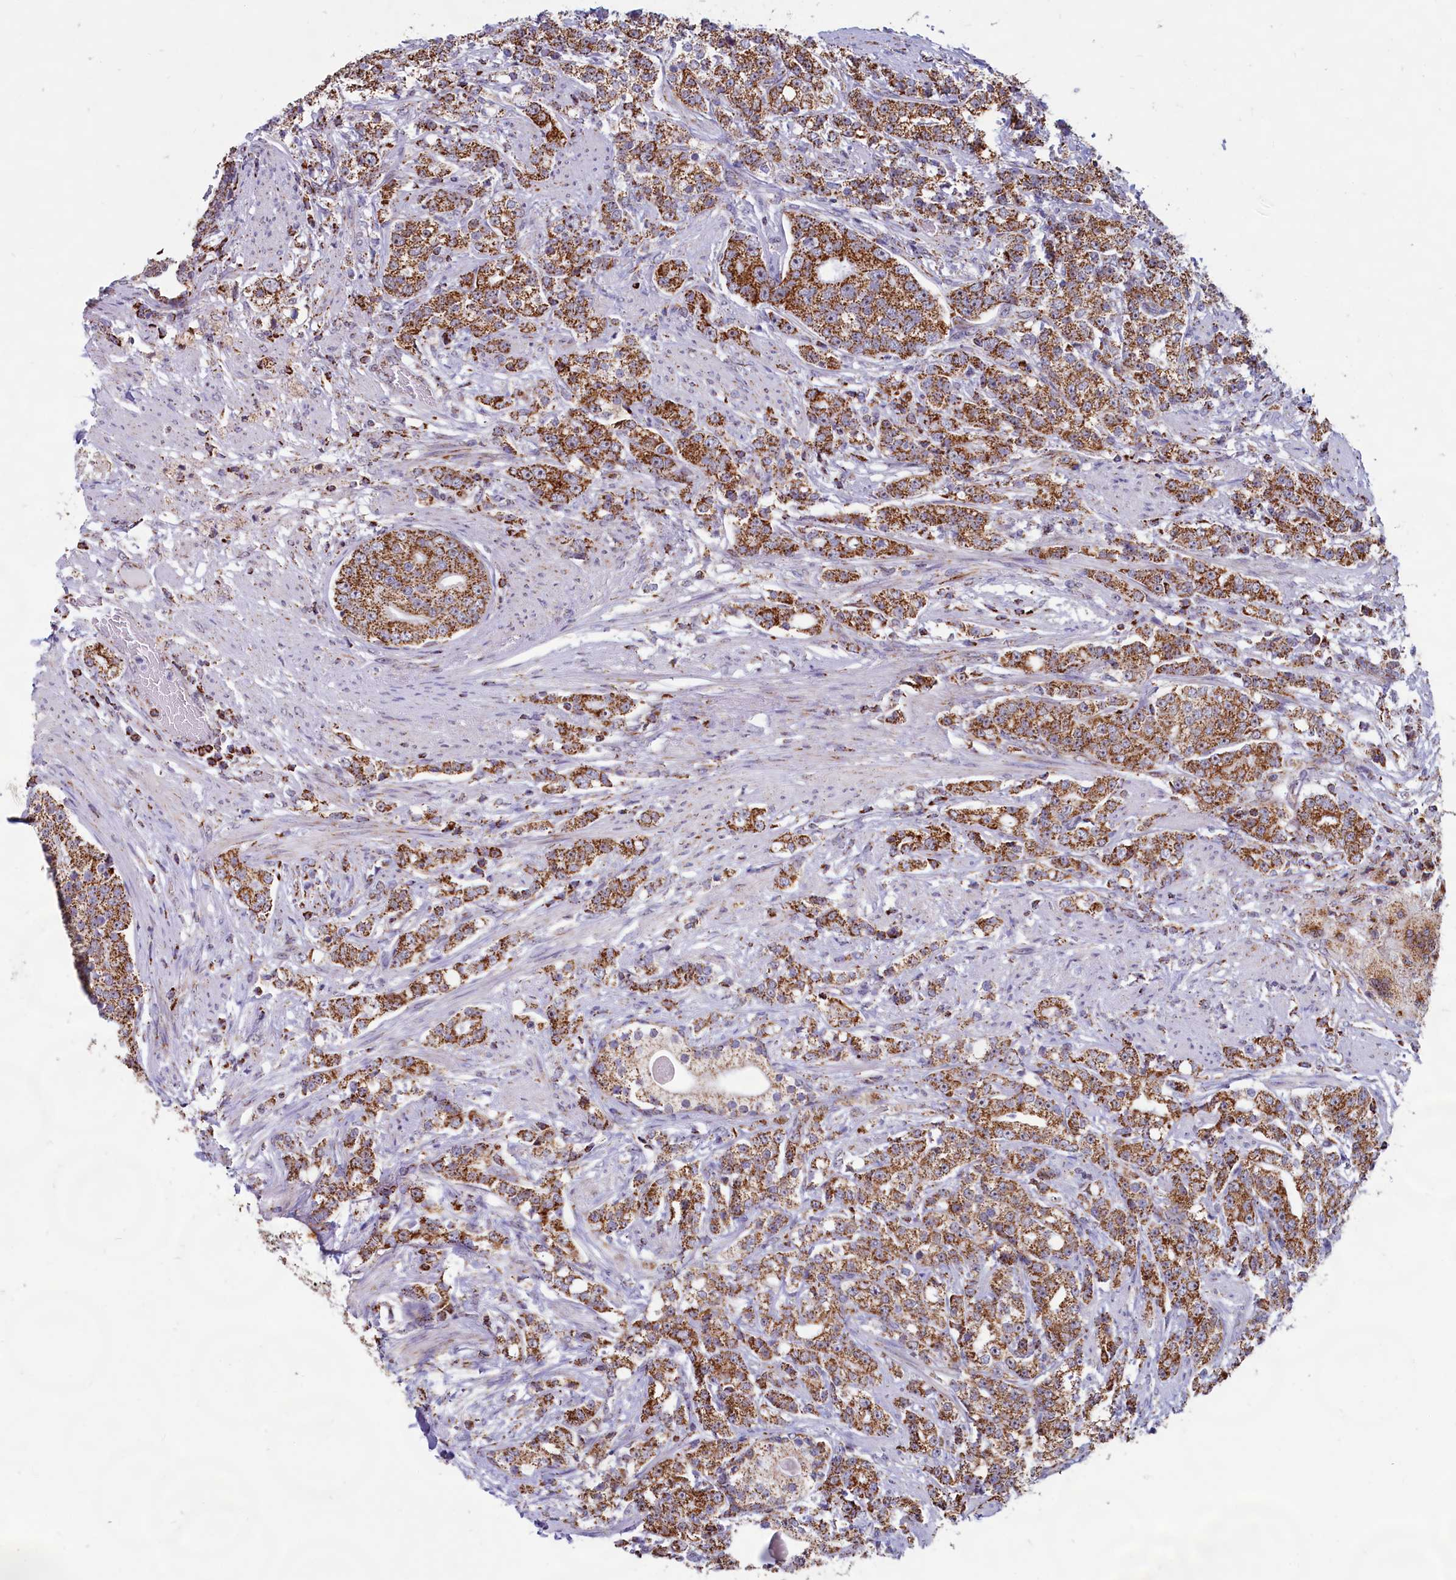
{"staining": {"intensity": "strong", "quantity": "25%-75%", "location": "cytoplasmic/membranous"}, "tissue": "prostate cancer", "cell_type": "Tumor cells", "image_type": "cancer", "snomed": [{"axis": "morphology", "description": "Adenocarcinoma, High grade"}, {"axis": "topography", "description": "Prostate"}], "caption": "Approximately 25%-75% of tumor cells in adenocarcinoma (high-grade) (prostate) exhibit strong cytoplasmic/membranous protein staining as visualized by brown immunohistochemical staining.", "gene": "C1D", "patient": {"sex": "male", "age": 69}}